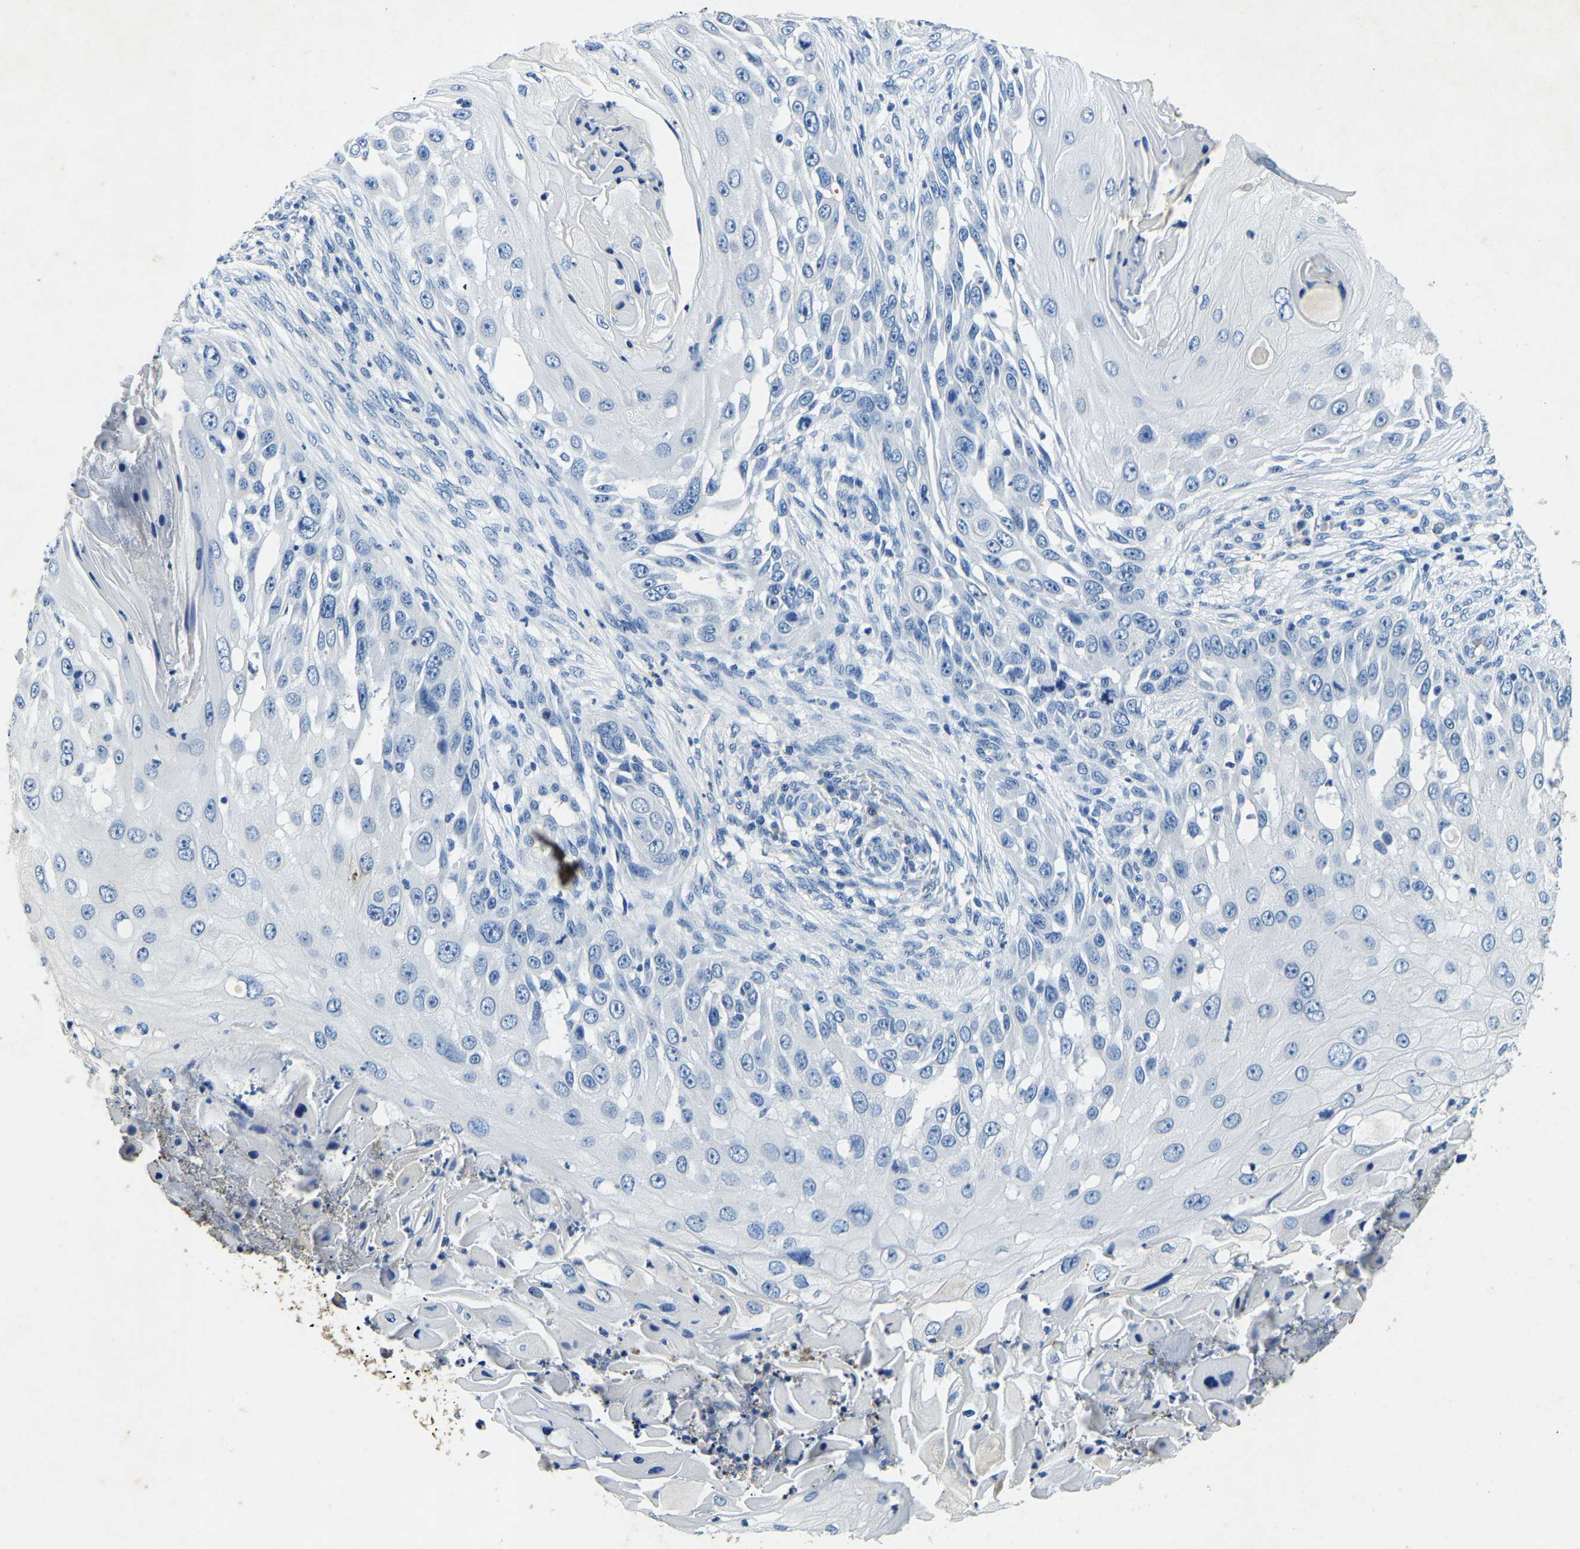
{"staining": {"intensity": "negative", "quantity": "none", "location": "none"}, "tissue": "skin cancer", "cell_type": "Tumor cells", "image_type": "cancer", "snomed": [{"axis": "morphology", "description": "Squamous cell carcinoma, NOS"}, {"axis": "topography", "description": "Skin"}], "caption": "Immunohistochemistry (IHC) image of neoplastic tissue: squamous cell carcinoma (skin) stained with DAB (3,3'-diaminobenzidine) shows no significant protein expression in tumor cells. (Brightfield microscopy of DAB immunohistochemistry at high magnification).", "gene": "UBN2", "patient": {"sex": "female", "age": 44}}